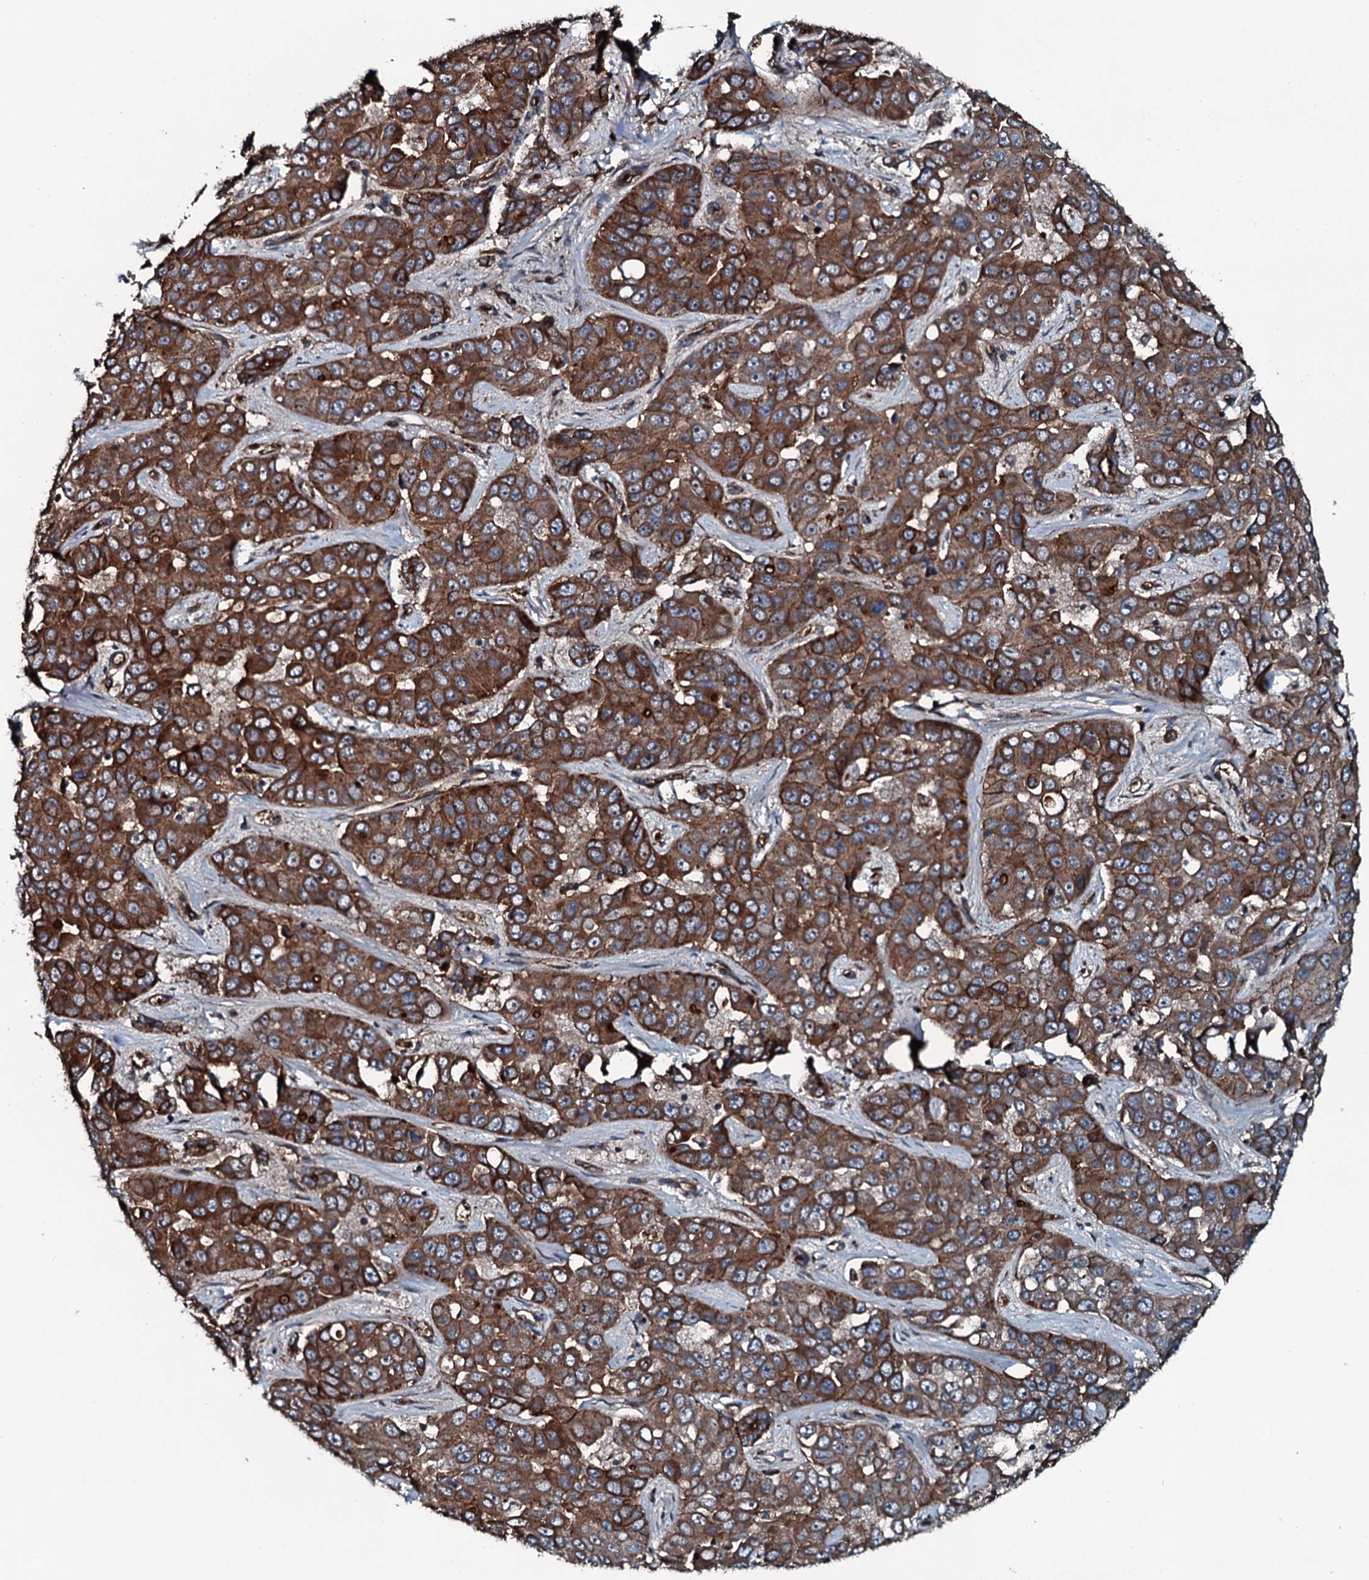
{"staining": {"intensity": "strong", "quantity": ">75%", "location": "cytoplasmic/membranous"}, "tissue": "liver cancer", "cell_type": "Tumor cells", "image_type": "cancer", "snomed": [{"axis": "morphology", "description": "Cholangiocarcinoma"}, {"axis": "topography", "description": "Liver"}], "caption": "Brown immunohistochemical staining in human liver cholangiocarcinoma reveals strong cytoplasmic/membranous positivity in about >75% of tumor cells.", "gene": "TRIM7", "patient": {"sex": "female", "age": 52}}